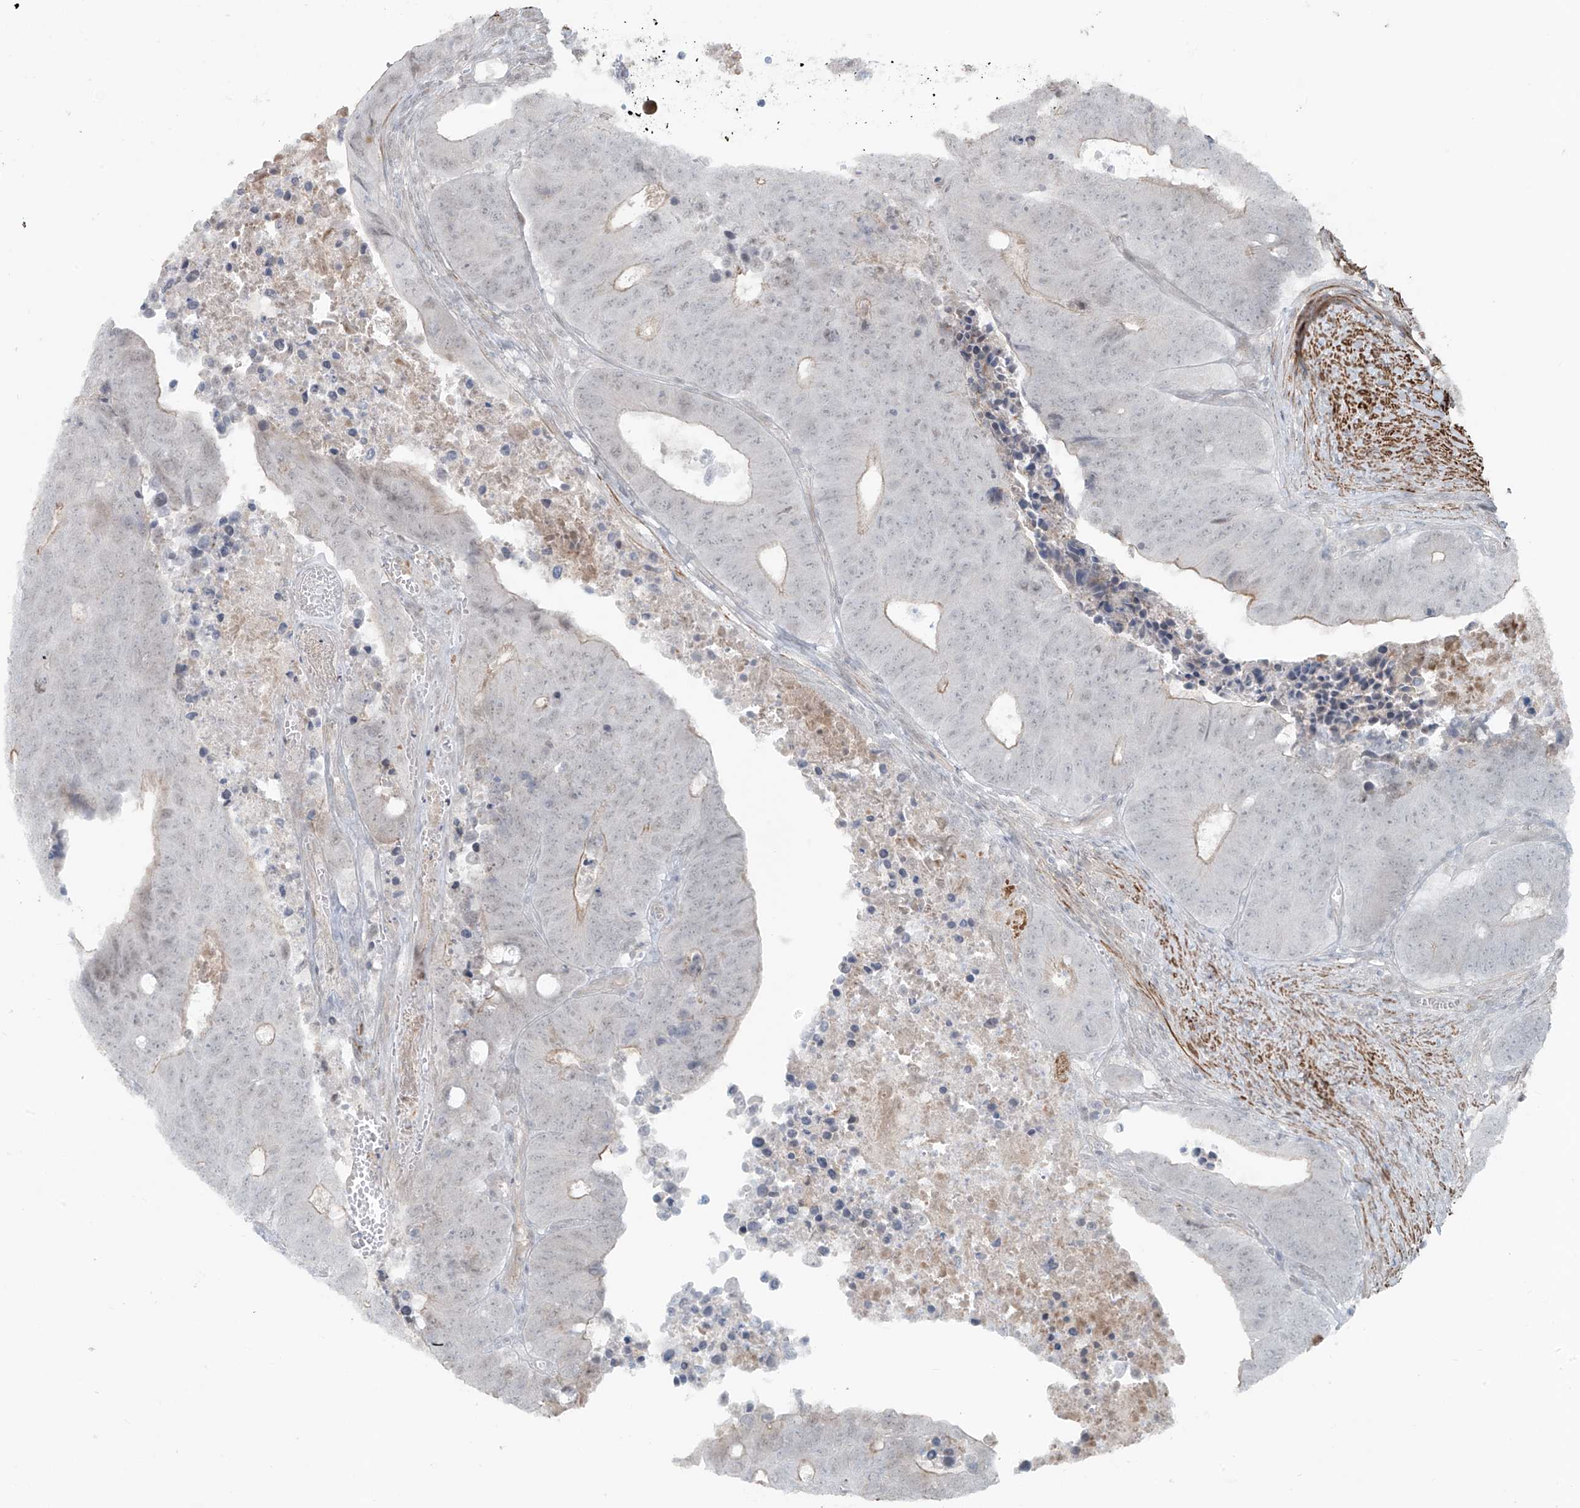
{"staining": {"intensity": "weak", "quantity": "<25%", "location": "cytoplasmic/membranous"}, "tissue": "colorectal cancer", "cell_type": "Tumor cells", "image_type": "cancer", "snomed": [{"axis": "morphology", "description": "Adenocarcinoma, NOS"}, {"axis": "topography", "description": "Colon"}], "caption": "The photomicrograph demonstrates no significant expression in tumor cells of colorectal cancer (adenocarcinoma).", "gene": "RASGEF1A", "patient": {"sex": "male", "age": 87}}